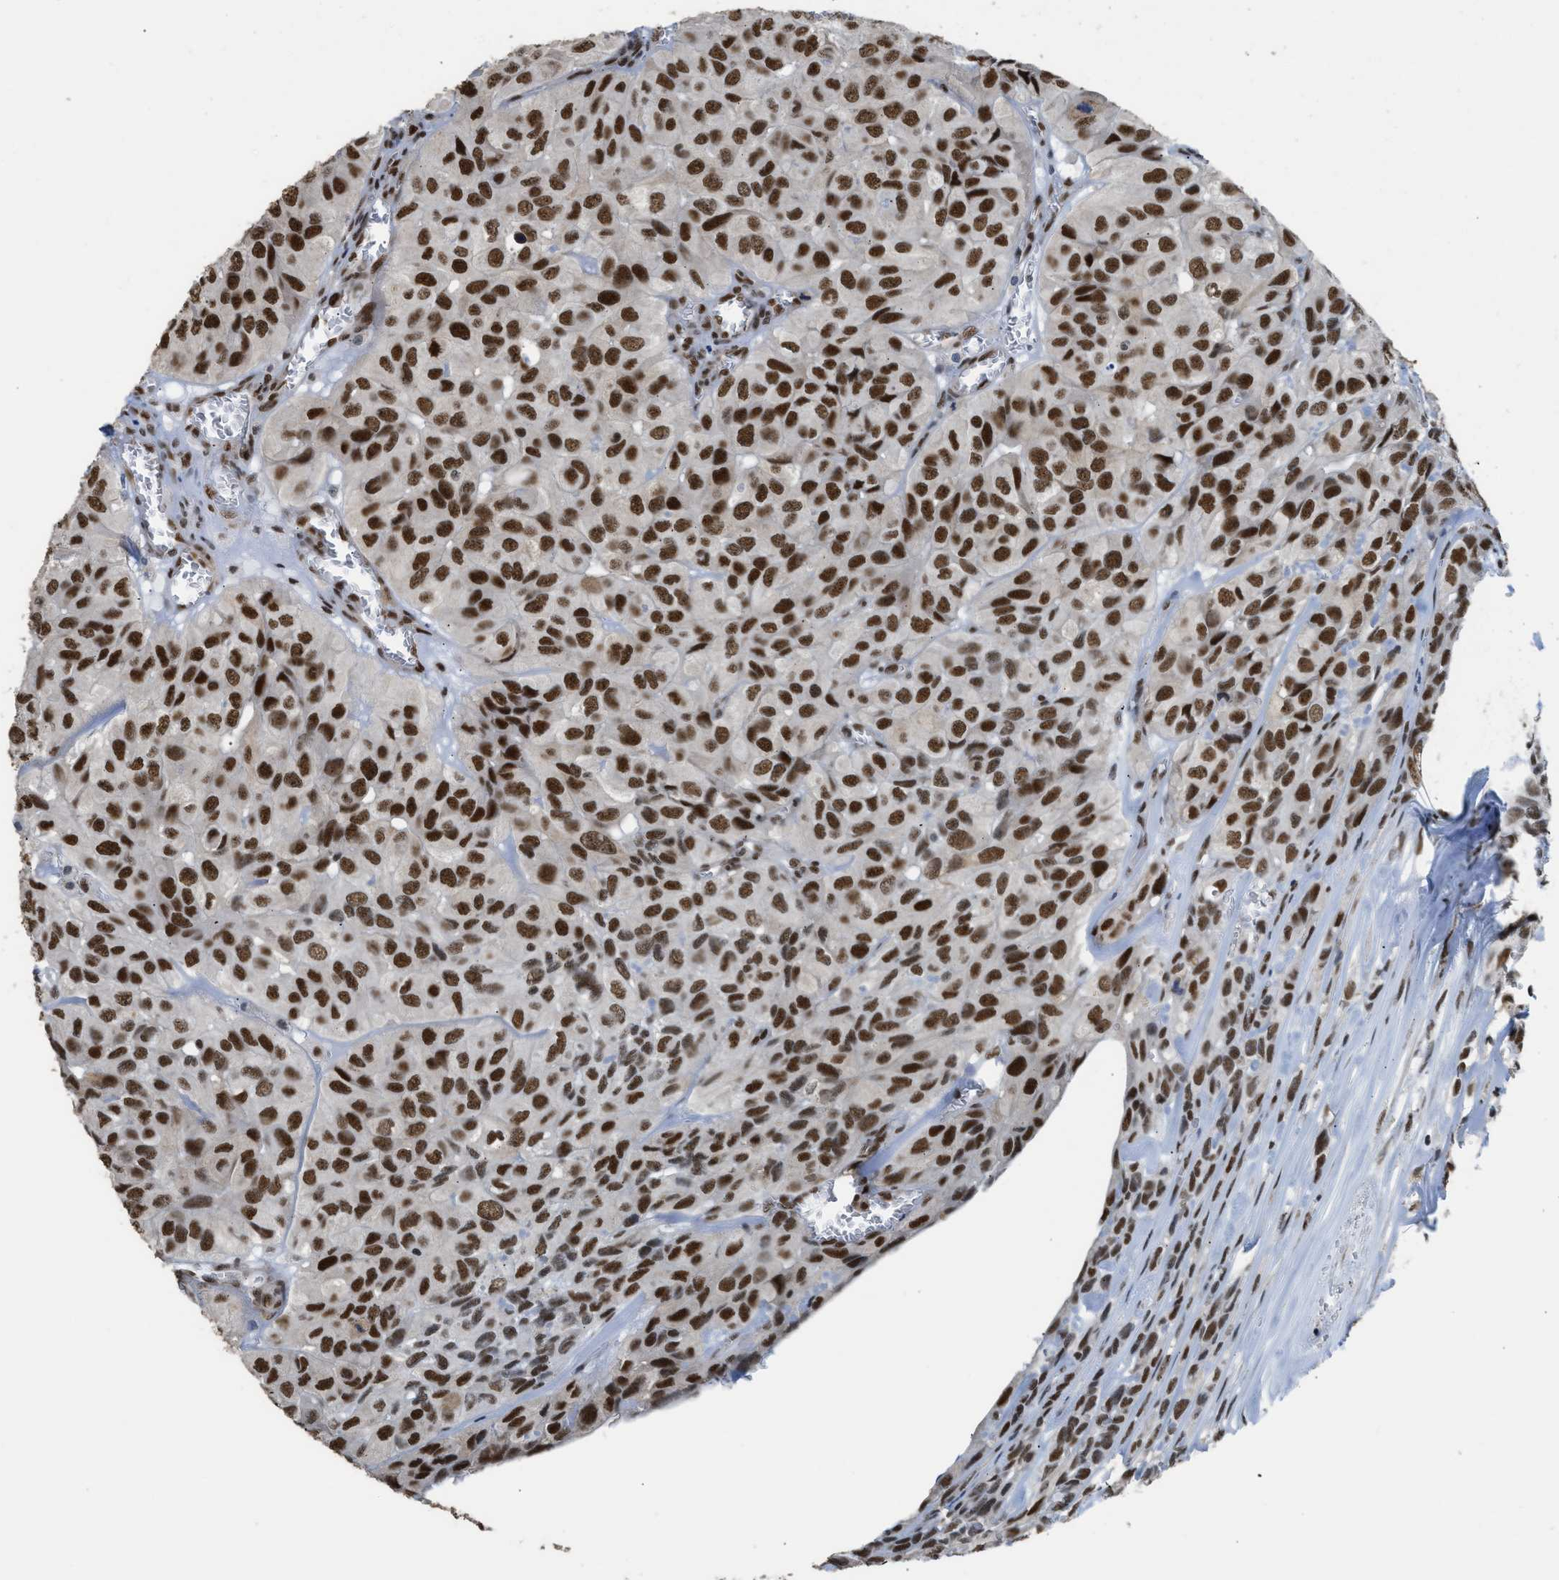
{"staining": {"intensity": "strong", "quantity": ">75%", "location": "nuclear"}, "tissue": "head and neck cancer", "cell_type": "Tumor cells", "image_type": "cancer", "snomed": [{"axis": "morphology", "description": "Adenocarcinoma, NOS"}, {"axis": "topography", "description": "Salivary gland, NOS"}, {"axis": "topography", "description": "Head-Neck"}], "caption": "Head and neck cancer (adenocarcinoma) stained for a protein demonstrates strong nuclear positivity in tumor cells.", "gene": "SCAF4", "patient": {"sex": "female", "age": 76}}